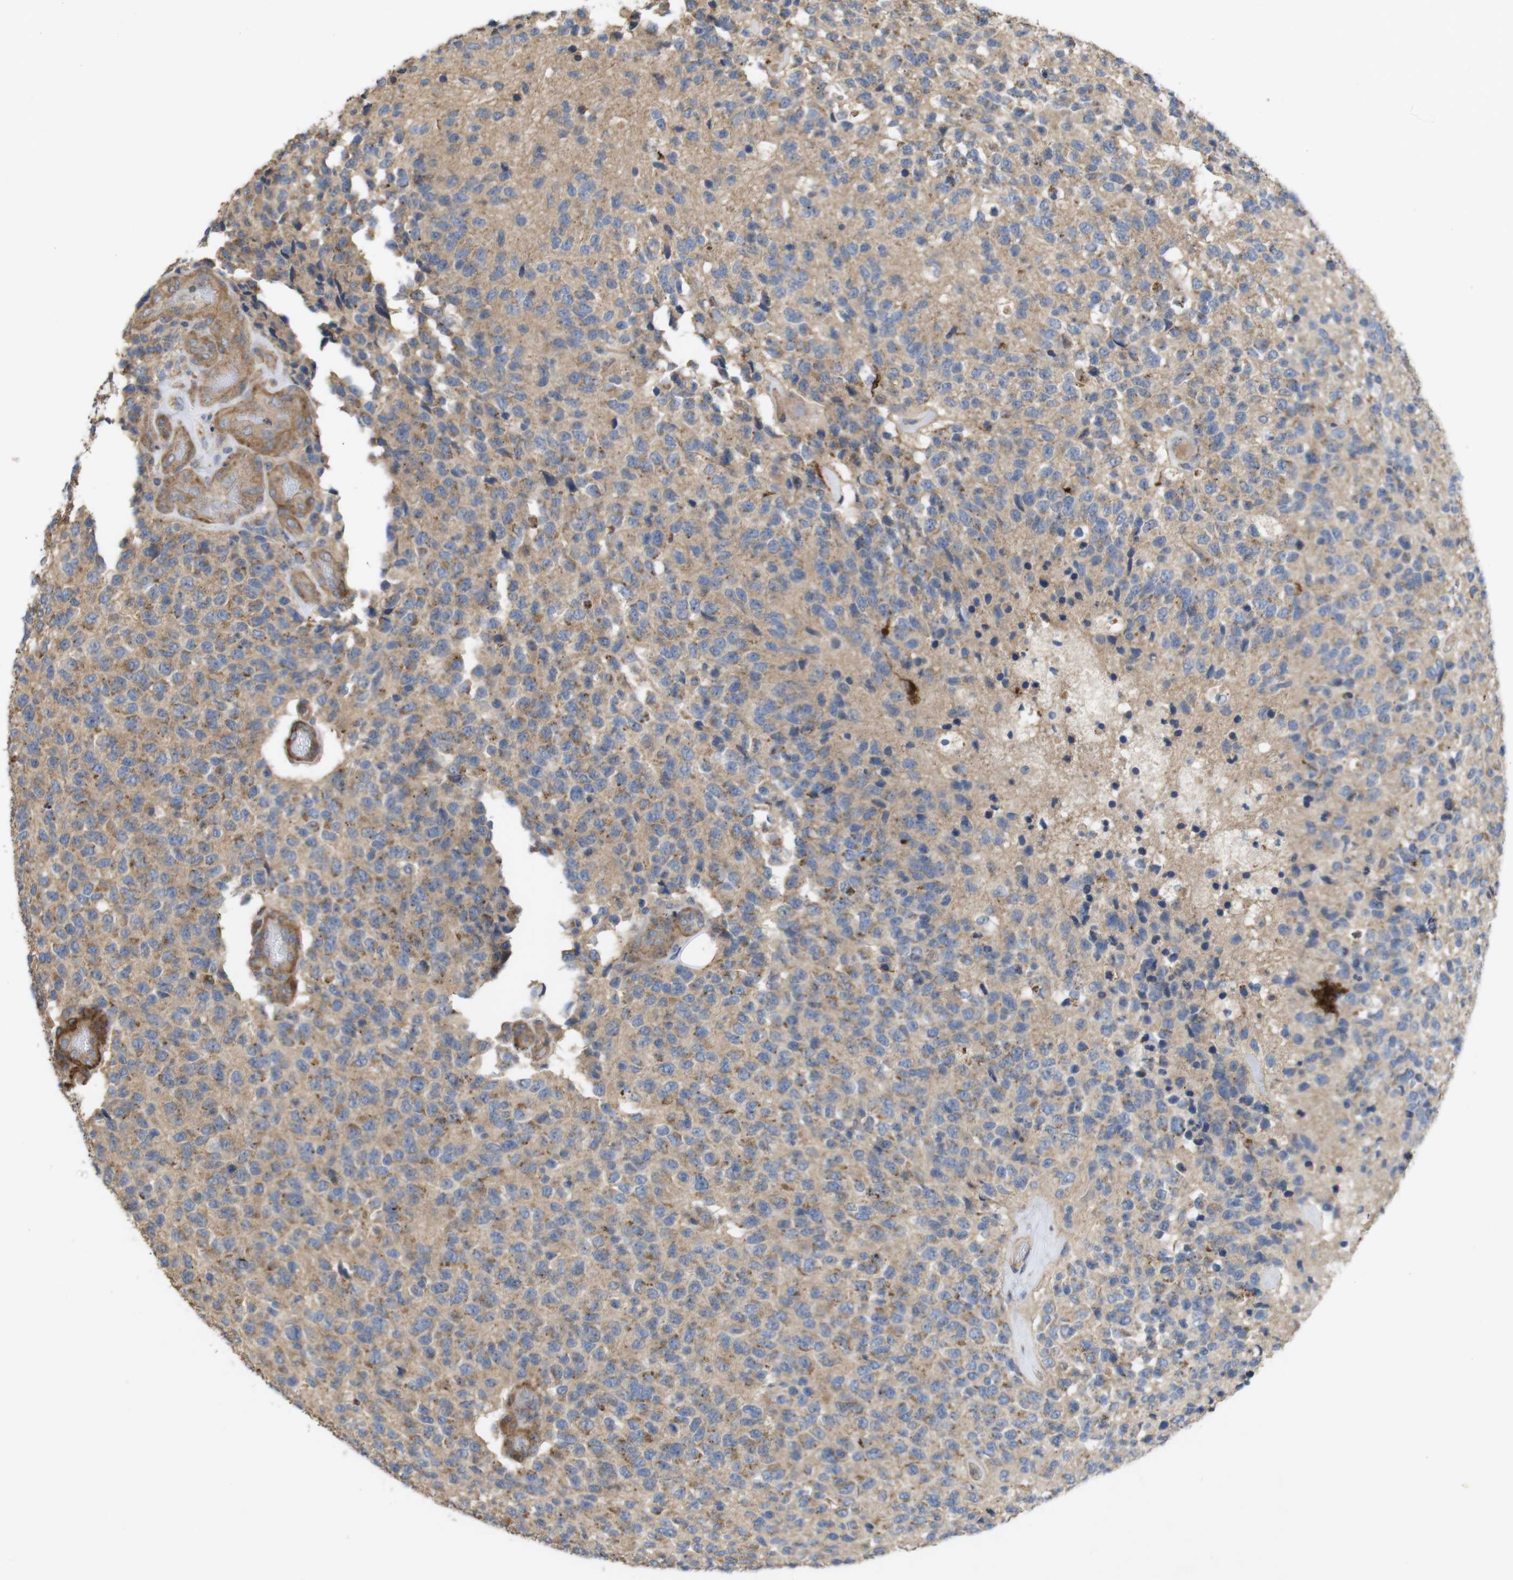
{"staining": {"intensity": "weak", "quantity": ">75%", "location": "cytoplasmic/membranous"}, "tissue": "glioma", "cell_type": "Tumor cells", "image_type": "cancer", "snomed": [{"axis": "morphology", "description": "Glioma, malignant, High grade"}, {"axis": "topography", "description": "pancreas cauda"}], "caption": "Immunohistochemical staining of human glioma reveals low levels of weak cytoplasmic/membranous staining in approximately >75% of tumor cells. The staining was performed using DAB (3,3'-diaminobenzidine) to visualize the protein expression in brown, while the nuclei were stained in blue with hematoxylin (Magnification: 20x).", "gene": "KCNS3", "patient": {"sex": "male", "age": 60}}